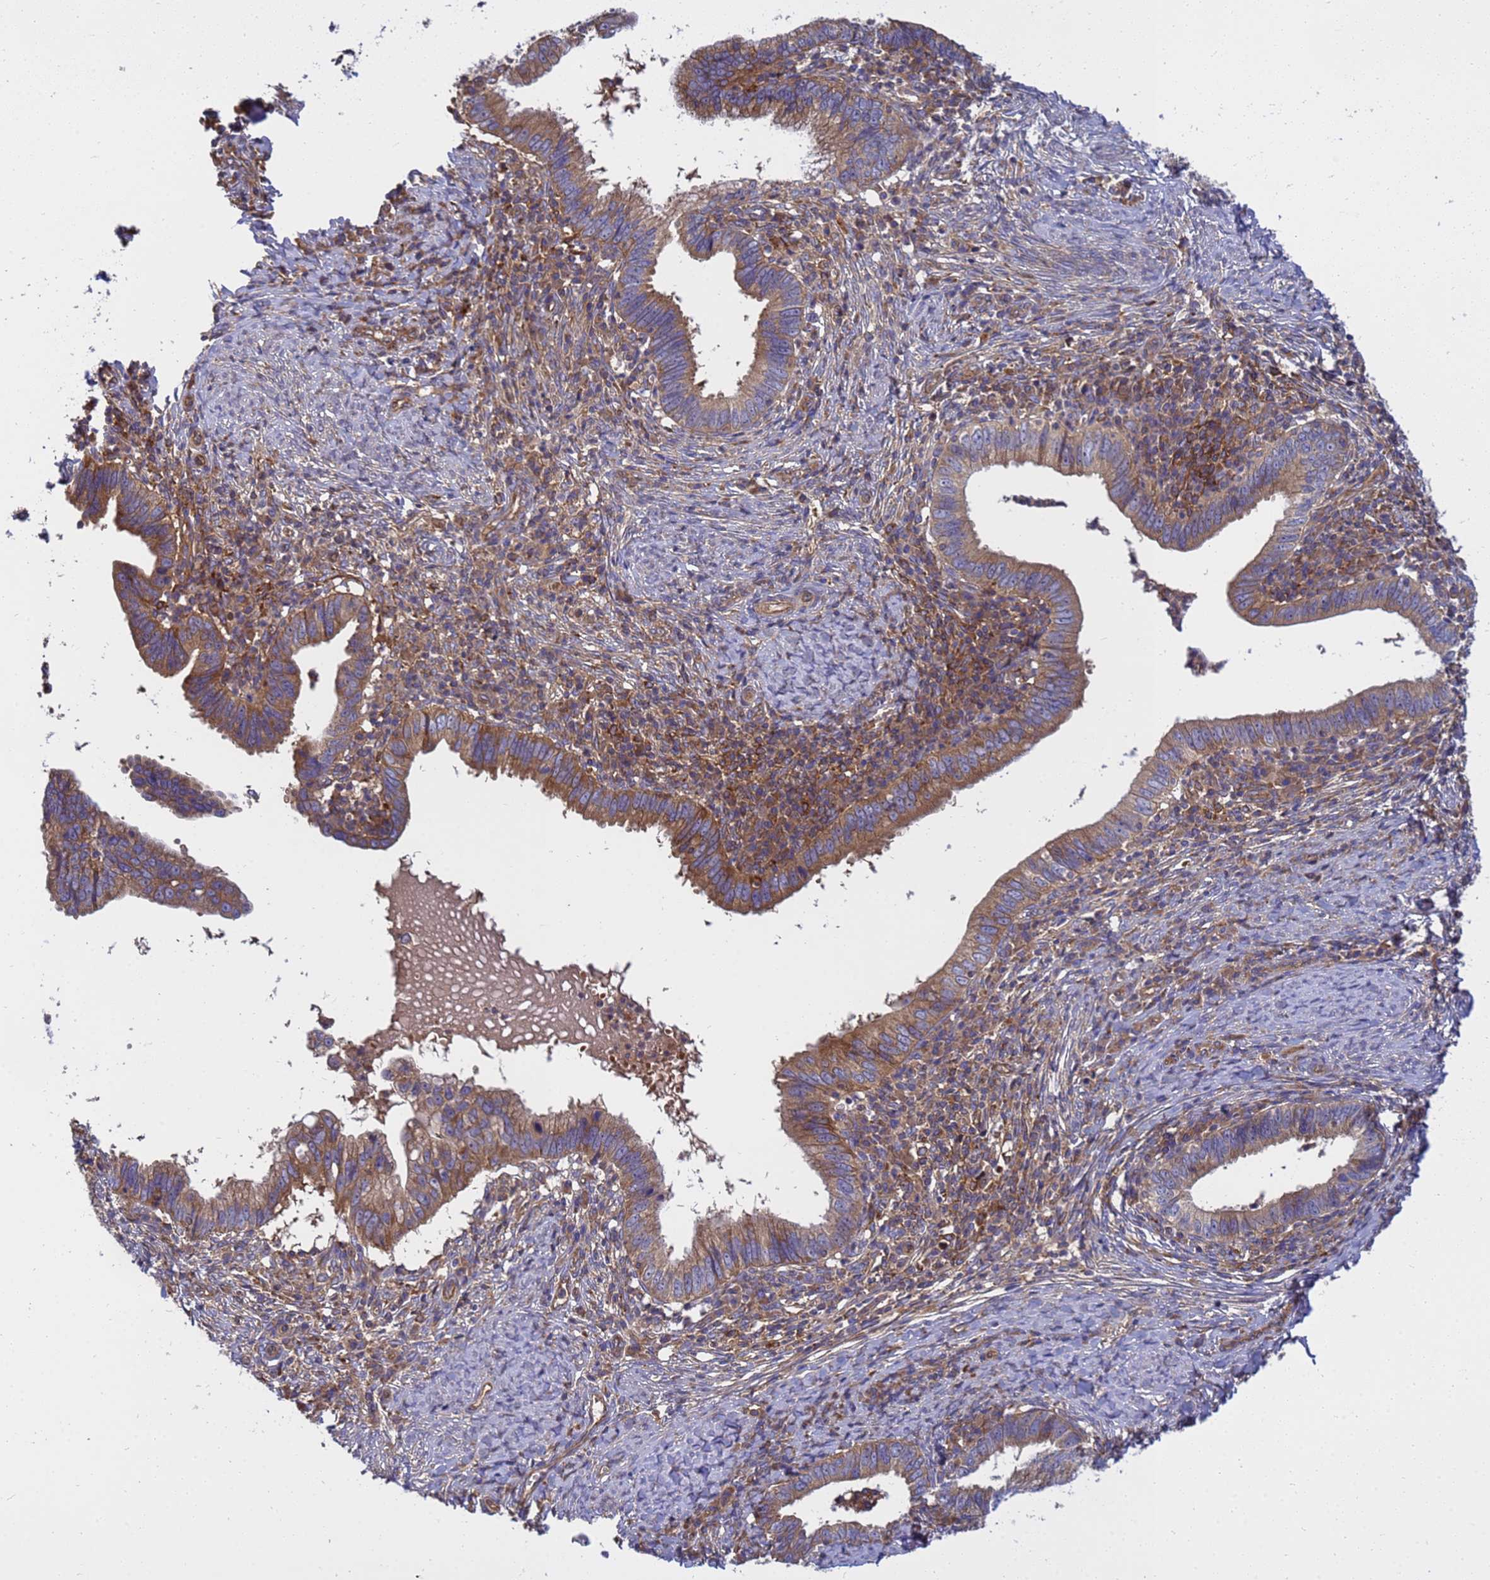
{"staining": {"intensity": "moderate", "quantity": ">75%", "location": "cytoplasmic/membranous"}, "tissue": "cervical cancer", "cell_type": "Tumor cells", "image_type": "cancer", "snomed": [{"axis": "morphology", "description": "Adenocarcinoma, NOS"}, {"axis": "topography", "description": "Cervix"}], "caption": "The immunohistochemical stain highlights moderate cytoplasmic/membranous positivity in tumor cells of cervical cancer (adenocarcinoma) tissue. The protein is shown in brown color, while the nuclei are stained blue.", "gene": "BECN1", "patient": {"sex": "female", "age": 36}}